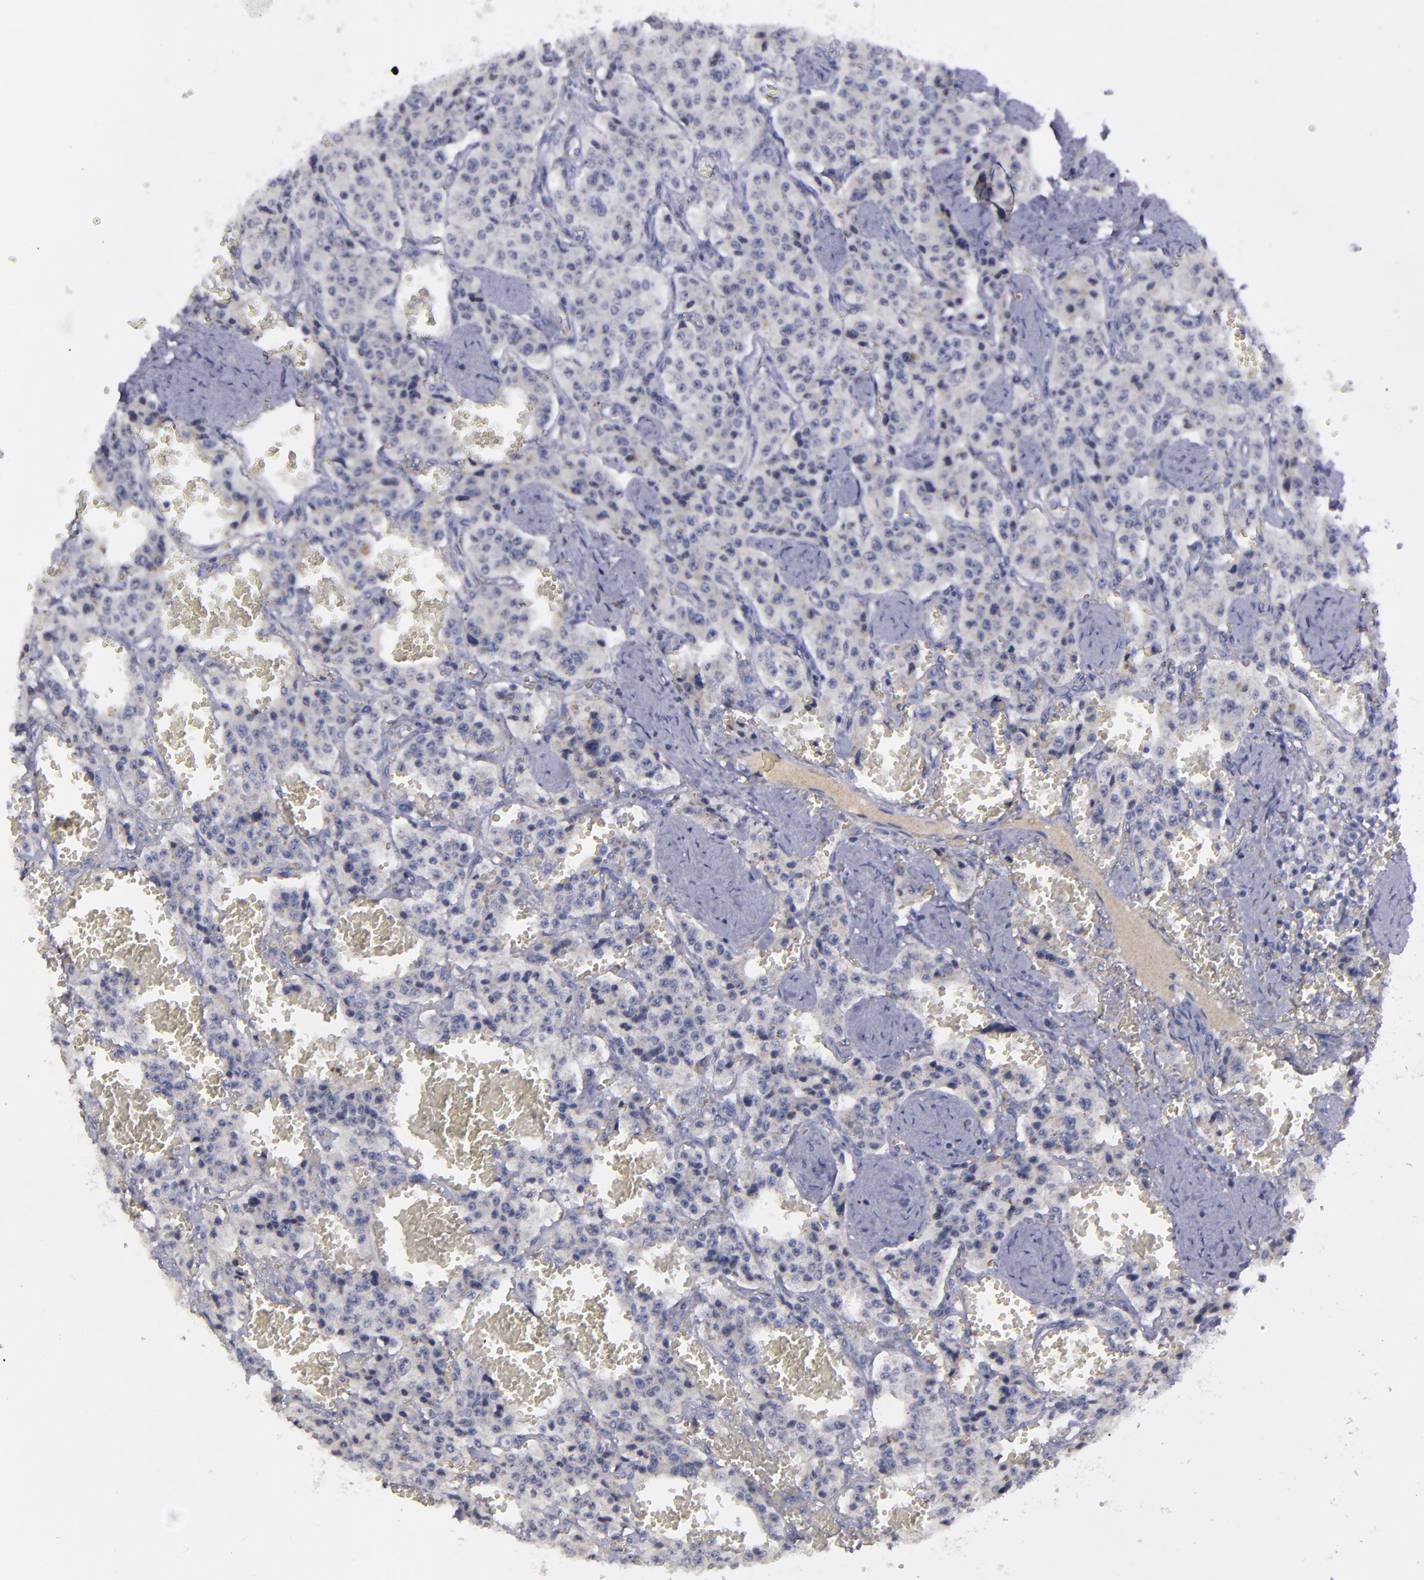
{"staining": {"intensity": "negative", "quantity": "none", "location": "none"}, "tissue": "carcinoid", "cell_type": "Tumor cells", "image_type": "cancer", "snomed": [{"axis": "morphology", "description": "Carcinoid, malignant, NOS"}, {"axis": "topography", "description": "Small intestine"}], "caption": "This is a image of IHC staining of carcinoid (malignant), which shows no expression in tumor cells. The staining was performed using DAB (3,3'-diaminobenzidine) to visualize the protein expression in brown, while the nuclei were stained in blue with hematoxylin (Magnification: 20x).", "gene": "MASP1", "patient": {"sex": "male", "age": 52}}